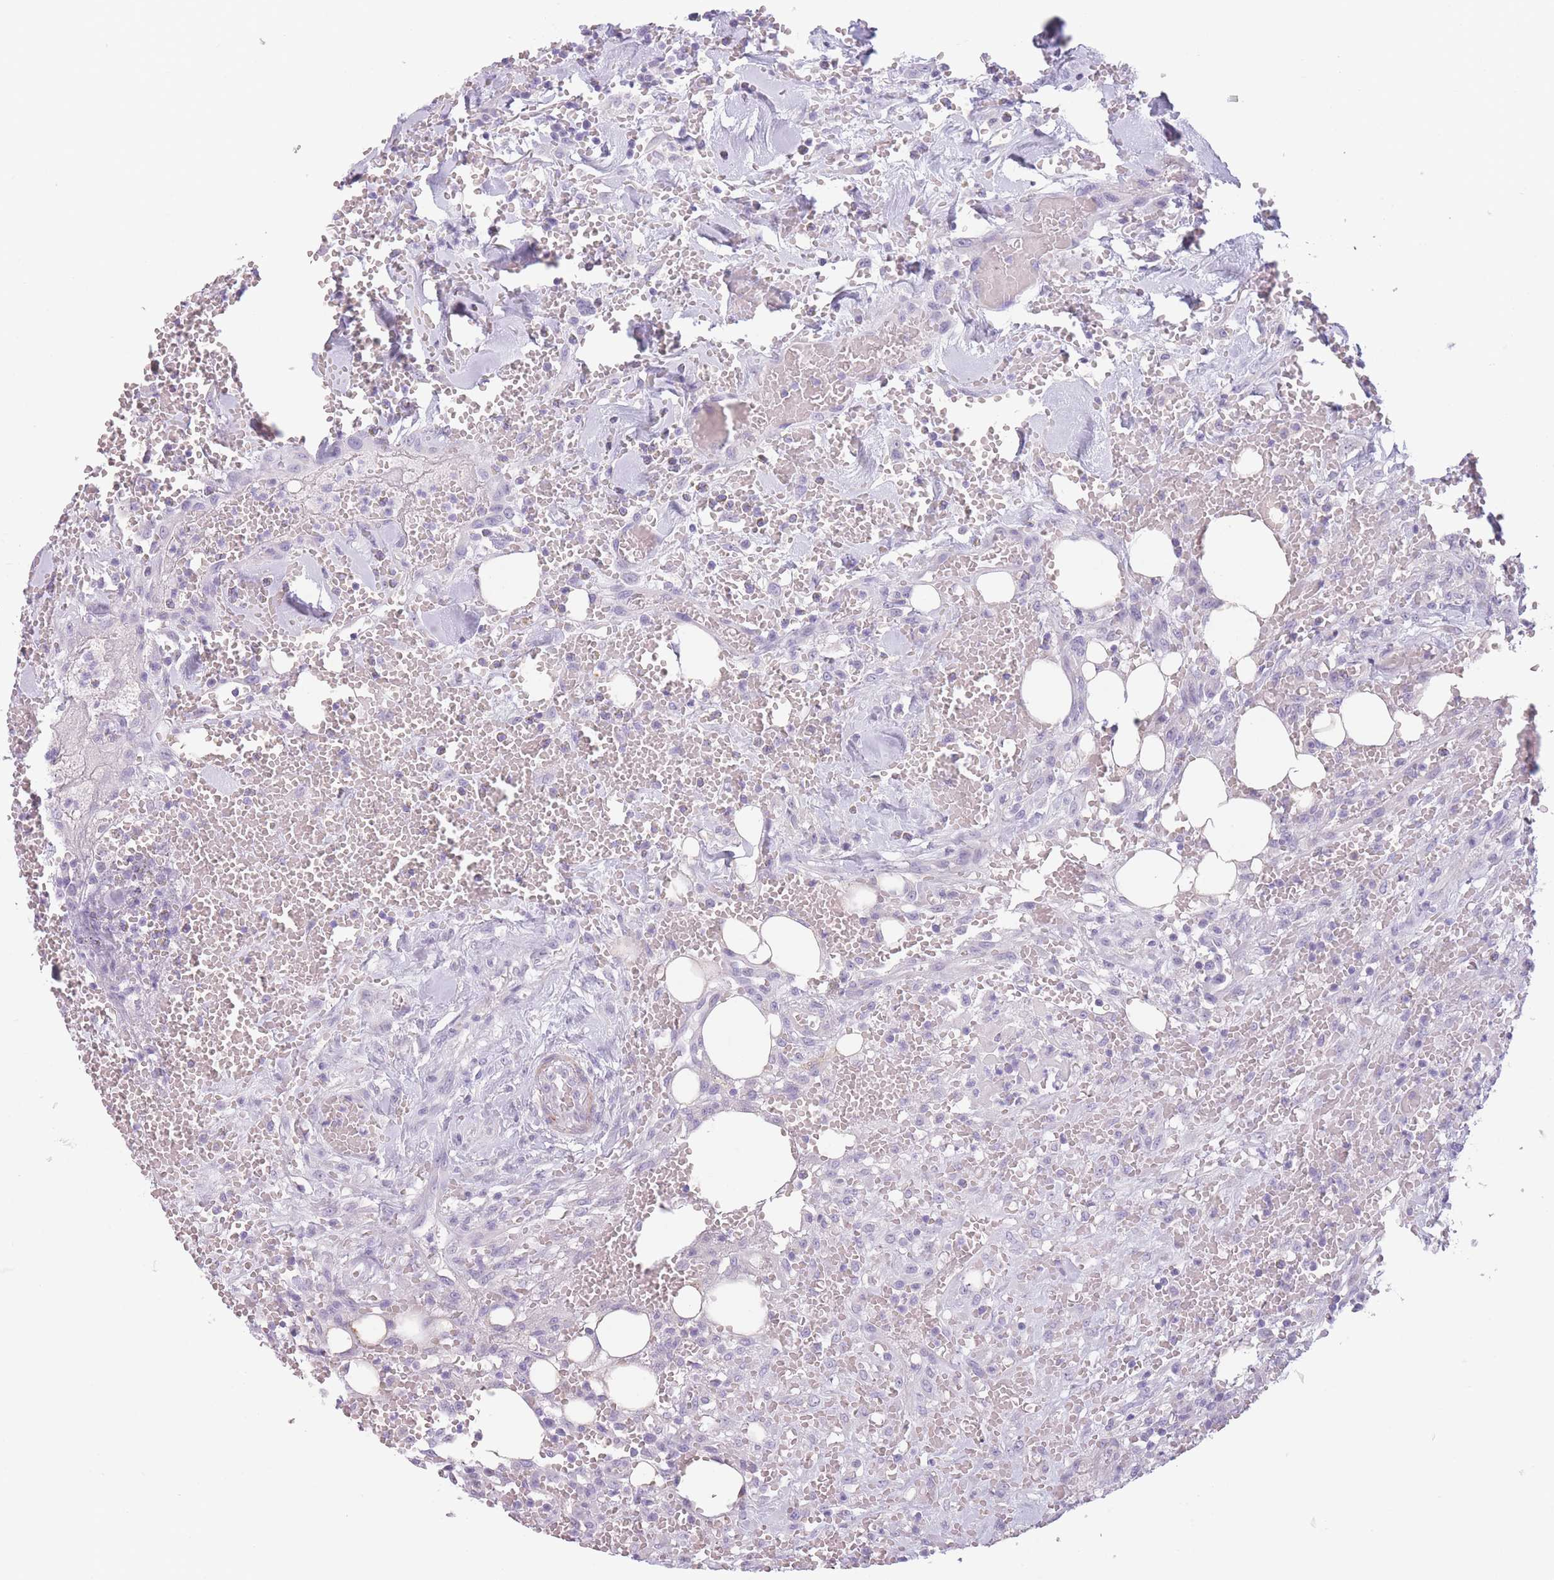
{"staining": {"intensity": "negative", "quantity": "none", "location": "none"}, "tissue": "head and neck cancer", "cell_type": "Tumor cells", "image_type": "cancer", "snomed": [{"axis": "morphology", "description": "Squamous cell carcinoma, NOS"}, {"axis": "topography", "description": "Head-Neck"}], "caption": "This histopathology image is of head and neck cancer (squamous cell carcinoma) stained with immunohistochemistry (IHC) to label a protein in brown with the nuclei are counter-stained blue. There is no positivity in tumor cells.", "gene": "TMEM236", "patient": {"sex": "male", "age": 81}}